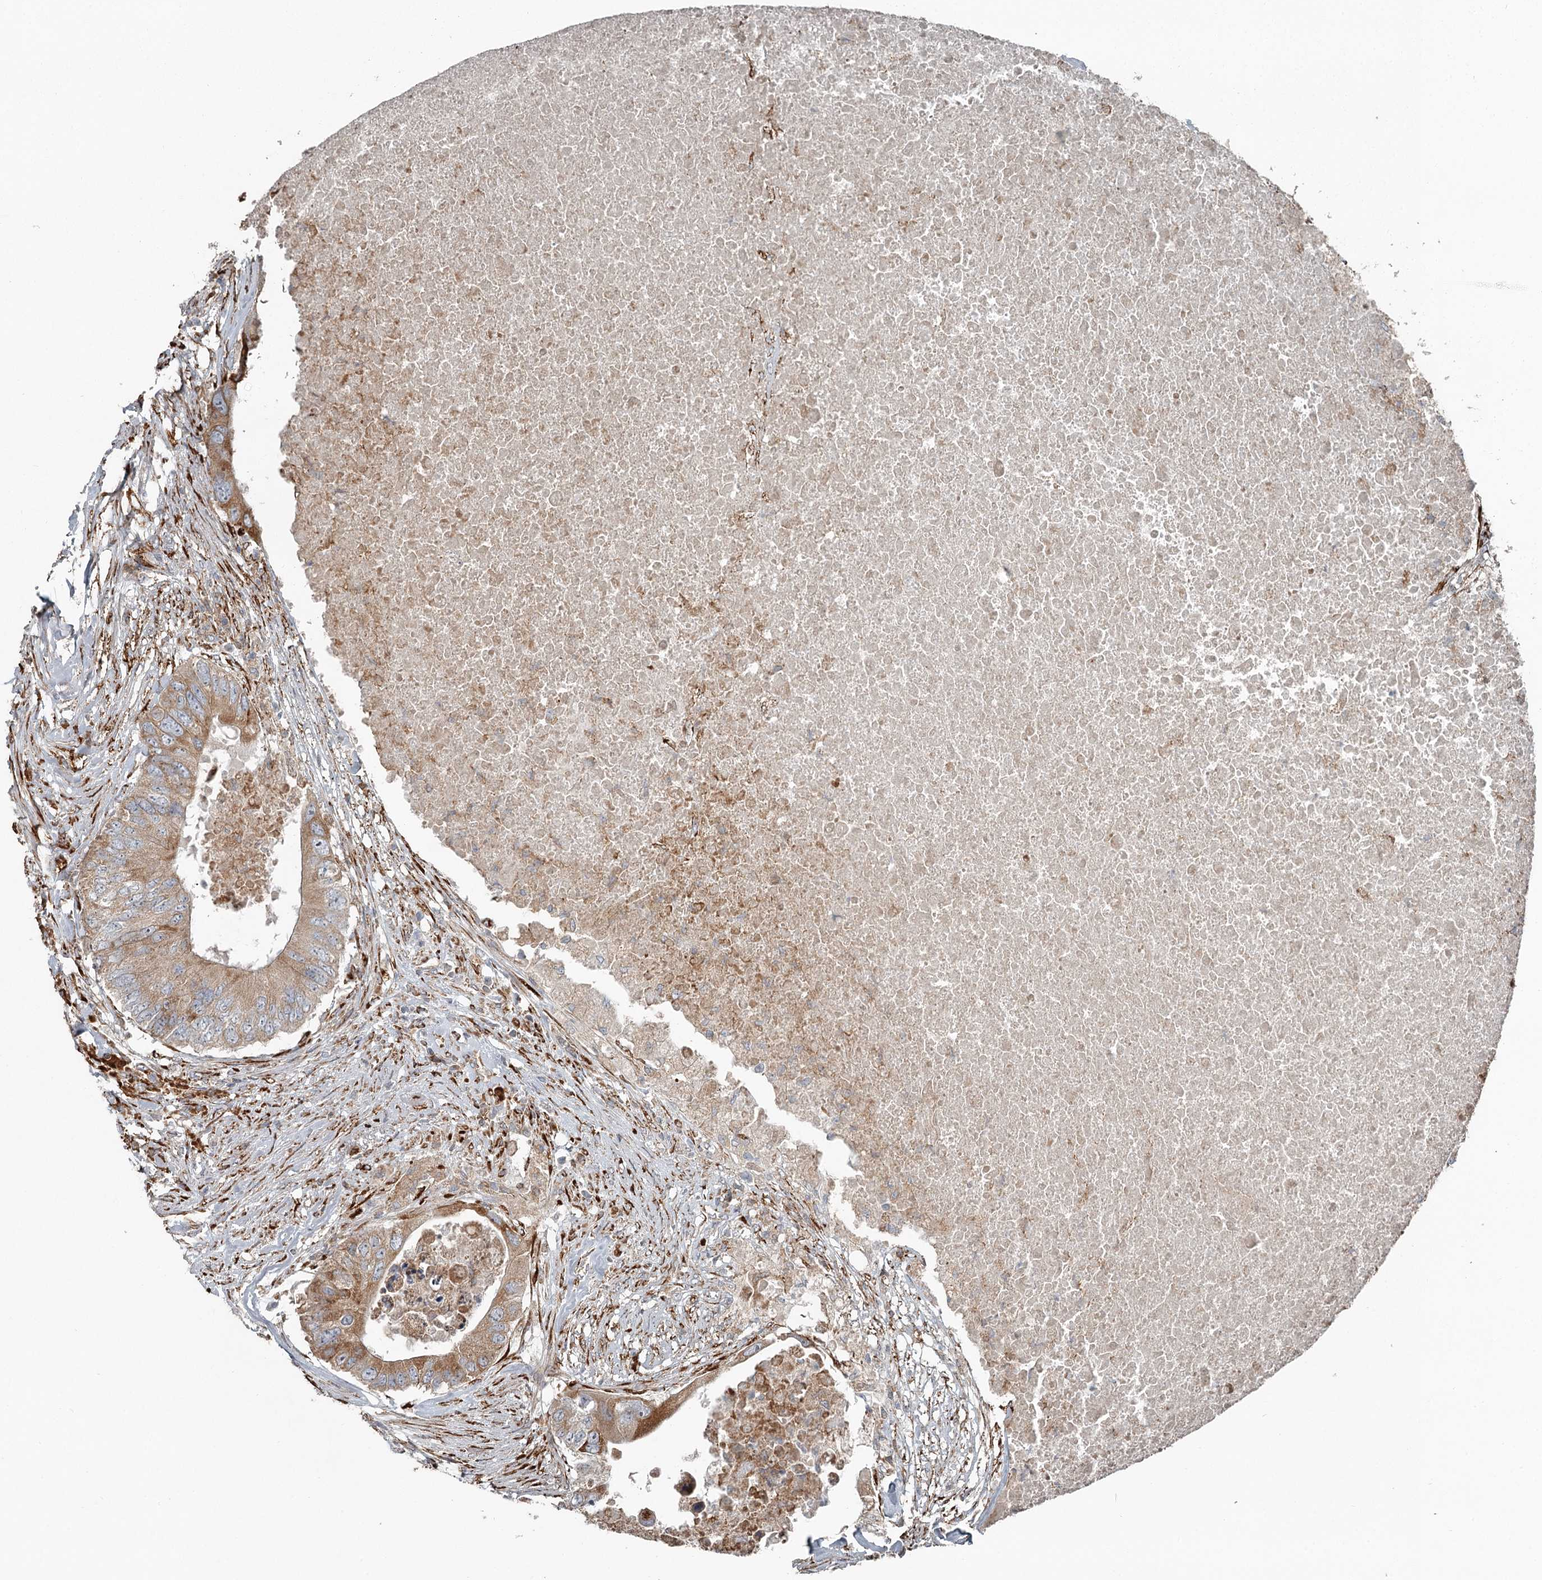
{"staining": {"intensity": "moderate", "quantity": ">75%", "location": "cytoplasmic/membranous"}, "tissue": "colorectal cancer", "cell_type": "Tumor cells", "image_type": "cancer", "snomed": [{"axis": "morphology", "description": "Adenocarcinoma, NOS"}, {"axis": "topography", "description": "Colon"}], "caption": "Human adenocarcinoma (colorectal) stained with a protein marker displays moderate staining in tumor cells.", "gene": "RASSF8", "patient": {"sex": "male", "age": 71}}